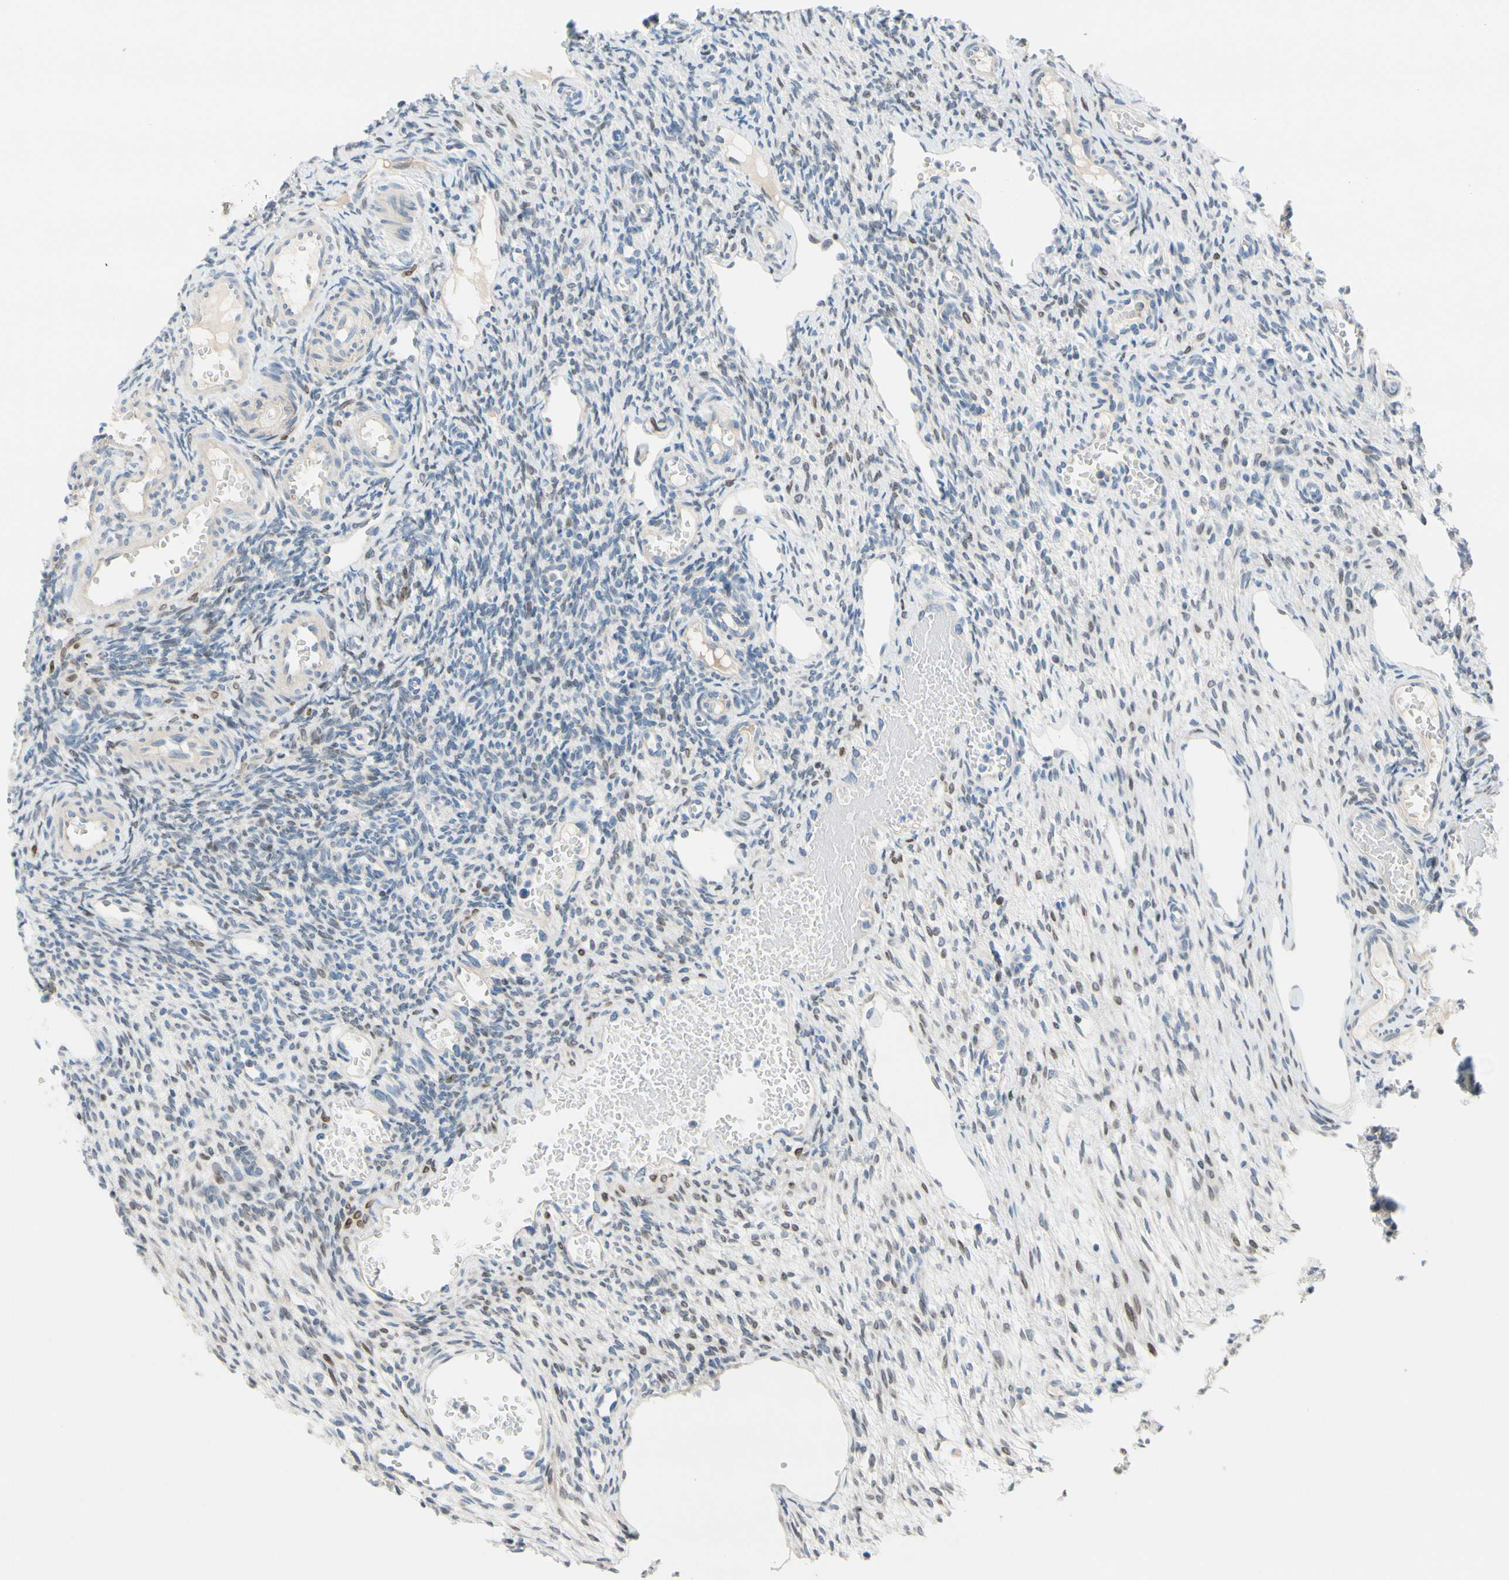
{"staining": {"intensity": "weak", "quantity": "<25%", "location": "nuclear"}, "tissue": "ovary", "cell_type": "Ovarian stroma cells", "image_type": "normal", "snomed": [{"axis": "morphology", "description": "Normal tissue, NOS"}, {"axis": "topography", "description": "Ovary"}], "caption": "Photomicrograph shows no protein positivity in ovarian stroma cells of unremarkable ovary.", "gene": "ZNF132", "patient": {"sex": "female", "age": 33}}